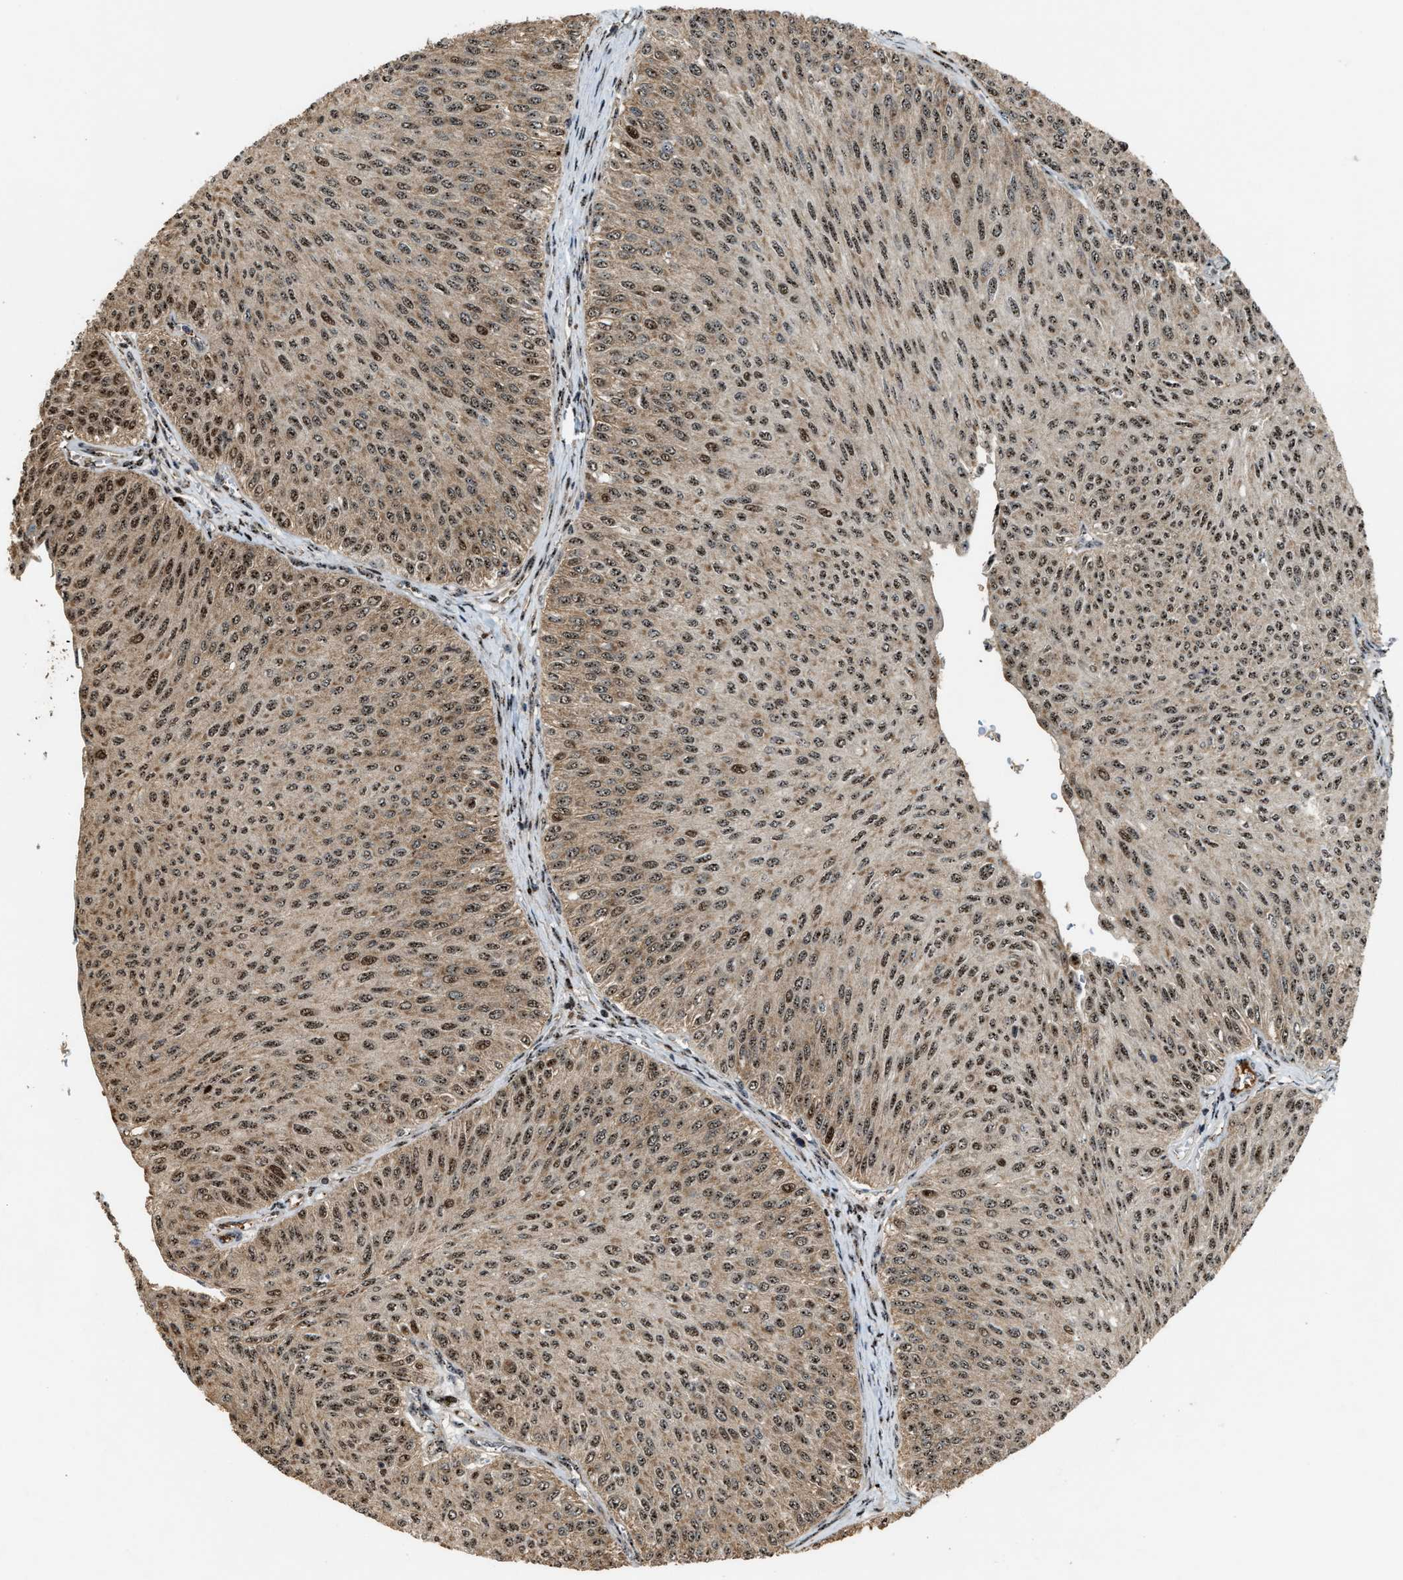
{"staining": {"intensity": "moderate", "quantity": ">75%", "location": "cytoplasmic/membranous,nuclear"}, "tissue": "urothelial cancer", "cell_type": "Tumor cells", "image_type": "cancer", "snomed": [{"axis": "morphology", "description": "Urothelial carcinoma, Low grade"}, {"axis": "topography", "description": "Urinary bladder"}], "caption": "A medium amount of moderate cytoplasmic/membranous and nuclear positivity is present in about >75% of tumor cells in urothelial carcinoma (low-grade) tissue.", "gene": "ZNF687", "patient": {"sex": "male", "age": 78}}